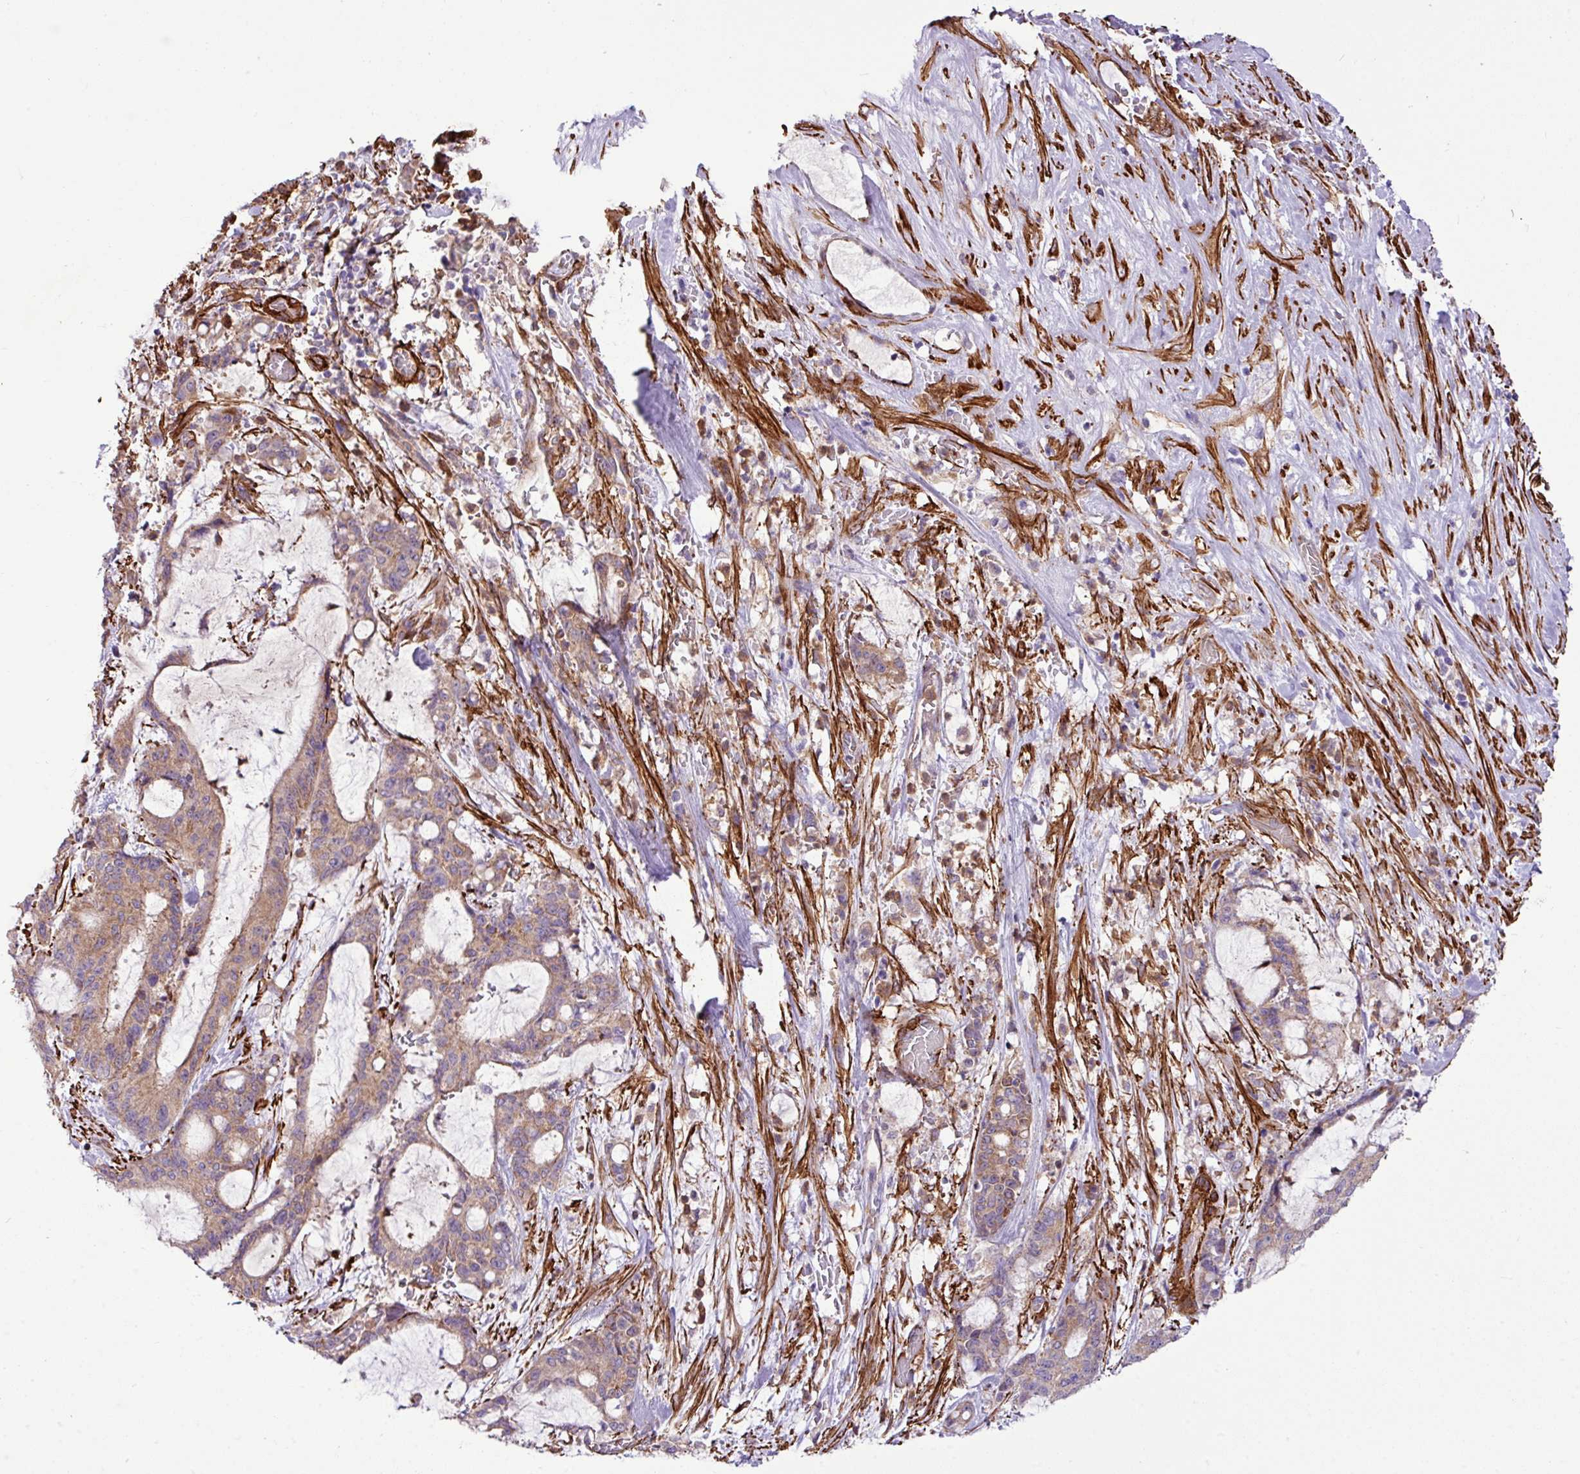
{"staining": {"intensity": "moderate", "quantity": ">75%", "location": "cytoplasmic/membranous"}, "tissue": "liver cancer", "cell_type": "Tumor cells", "image_type": "cancer", "snomed": [{"axis": "morphology", "description": "Normal tissue, NOS"}, {"axis": "morphology", "description": "Cholangiocarcinoma"}, {"axis": "topography", "description": "Liver"}, {"axis": "topography", "description": "Peripheral nerve tissue"}], "caption": "DAB (3,3'-diaminobenzidine) immunohistochemical staining of human liver cancer (cholangiocarcinoma) exhibits moderate cytoplasmic/membranous protein staining in approximately >75% of tumor cells.", "gene": "FAM47E", "patient": {"sex": "female", "age": 73}}